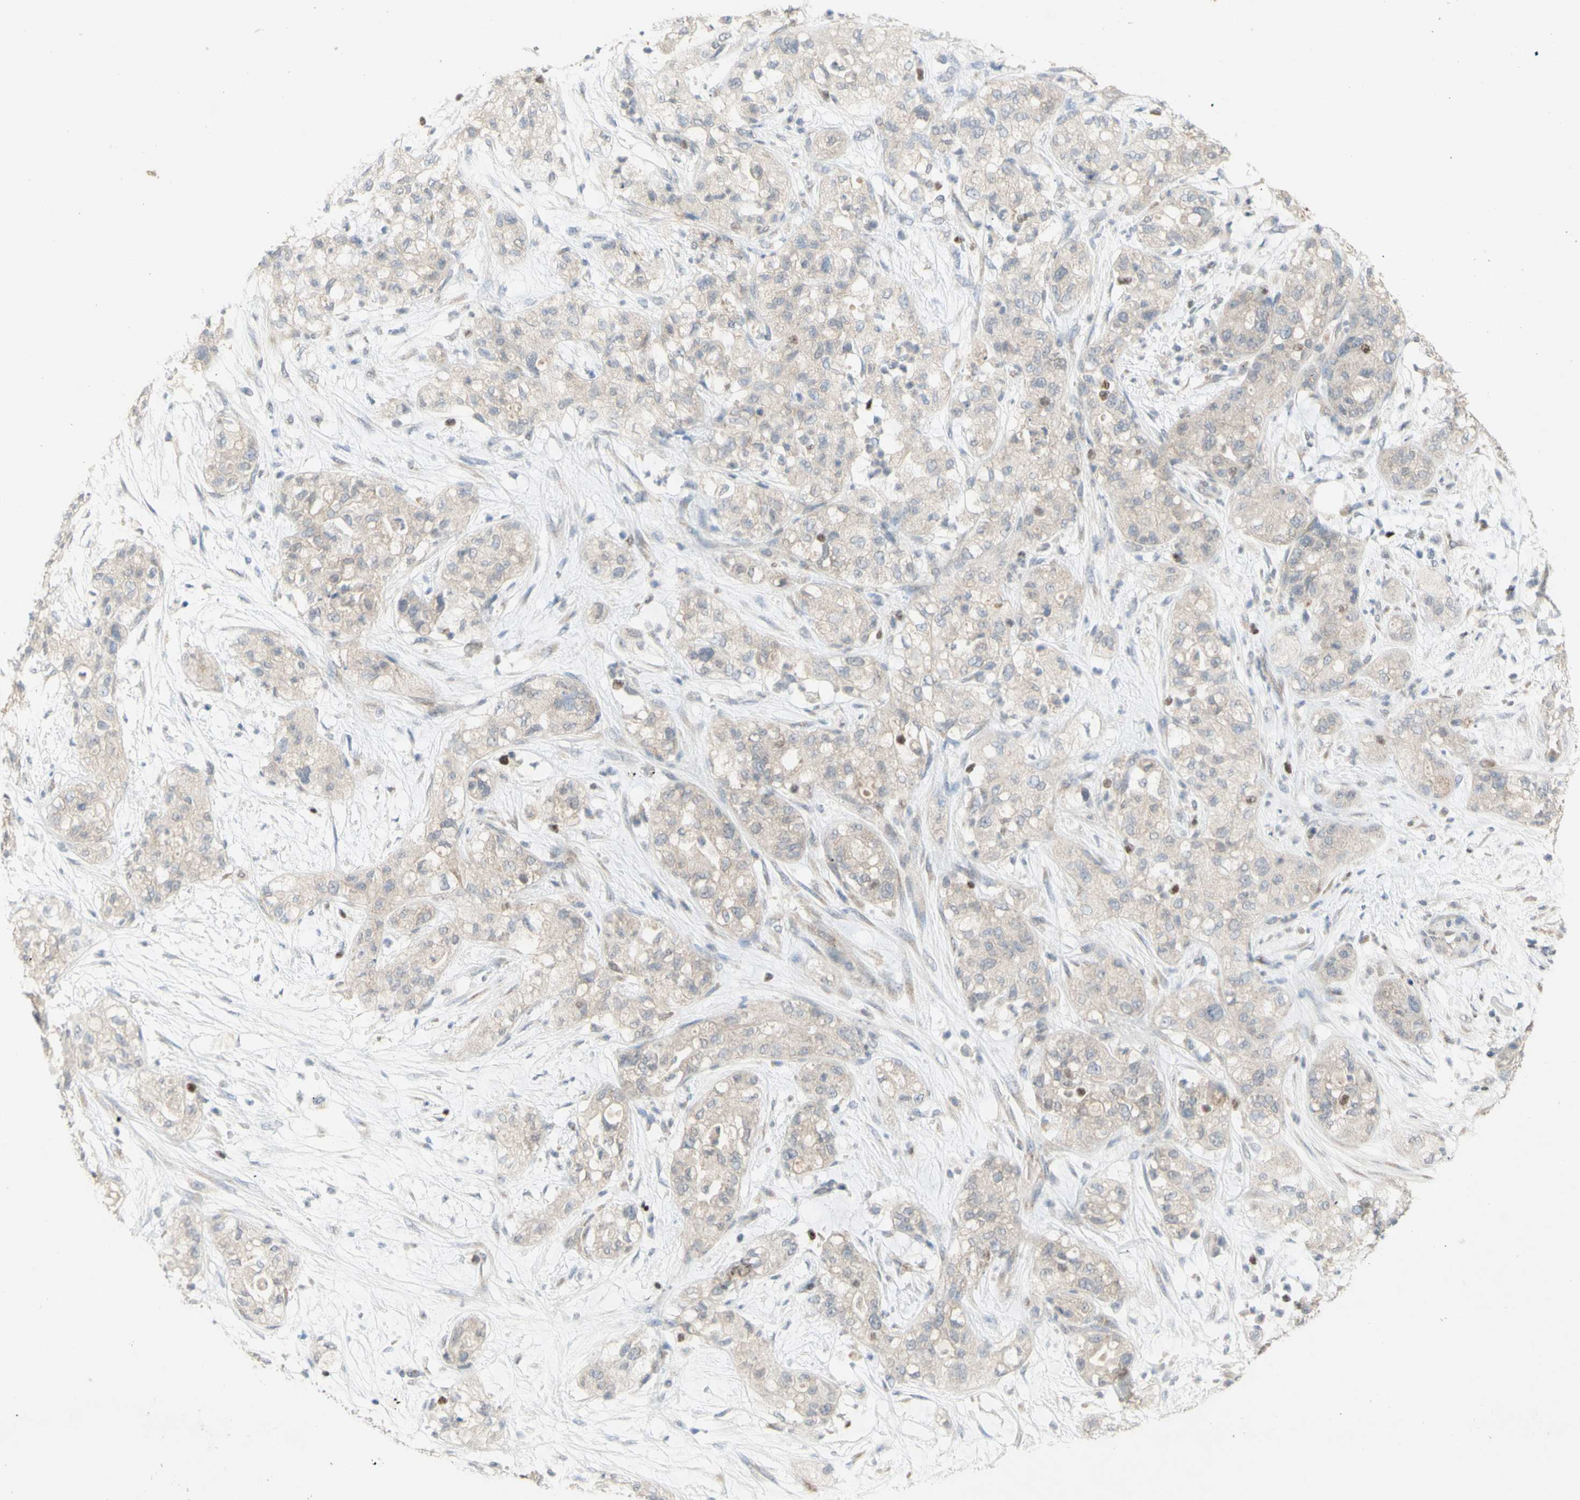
{"staining": {"intensity": "weak", "quantity": ">75%", "location": "cytoplasmic/membranous"}, "tissue": "pancreatic cancer", "cell_type": "Tumor cells", "image_type": "cancer", "snomed": [{"axis": "morphology", "description": "Adenocarcinoma, NOS"}, {"axis": "topography", "description": "Pancreas"}], "caption": "Immunohistochemistry staining of adenocarcinoma (pancreatic), which demonstrates low levels of weak cytoplasmic/membranous positivity in about >75% of tumor cells indicating weak cytoplasmic/membranous protein staining. The staining was performed using DAB (3,3'-diaminobenzidine) (brown) for protein detection and nuclei were counterstained in hematoxylin (blue).", "gene": "NLRP1", "patient": {"sex": "female", "age": 78}}